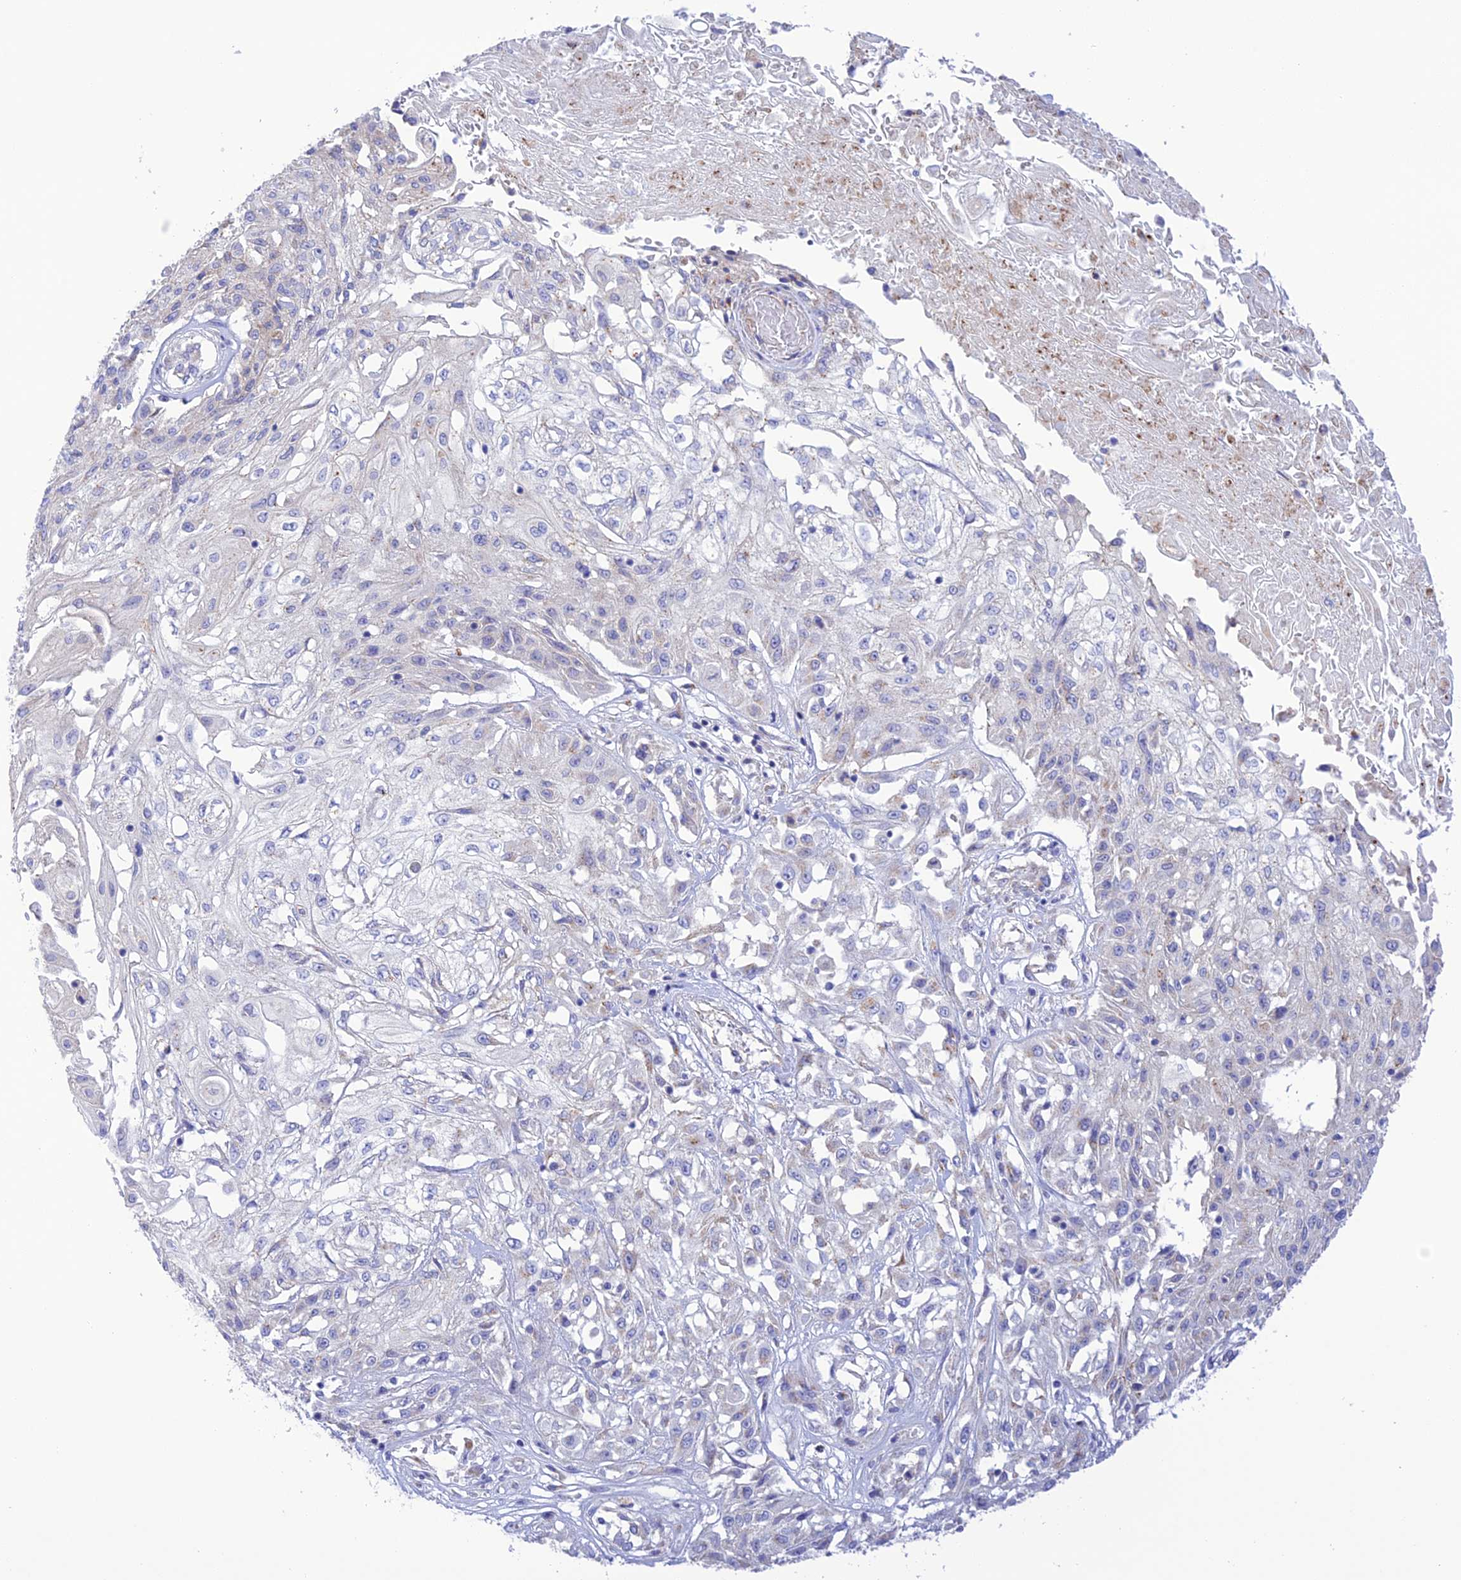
{"staining": {"intensity": "negative", "quantity": "none", "location": "none"}, "tissue": "skin cancer", "cell_type": "Tumor cells", "image_type": "cancer", "snomed": [{"axis": "morphology", "description": "Squamous cell carcinoma, NOS"}, {"axis": "morphology", "description": "Squamous cell carcinoma, metastatic, NOS"}, {"axis": "topography", "description": "Skin"}, {"axis": "topography", "description": "Lymph node"}], "caption": "The IHC photomicrograph has no significant expression in tumor cells of skin cancer tissue. The staining was performed using DAB to visualize the protein expression in brown, while the nuclei were stained in blue with hematoxylin (Magnification: 20x).", "gene": "CHSY3", "patient": {"sex": "male", "age": 75}}